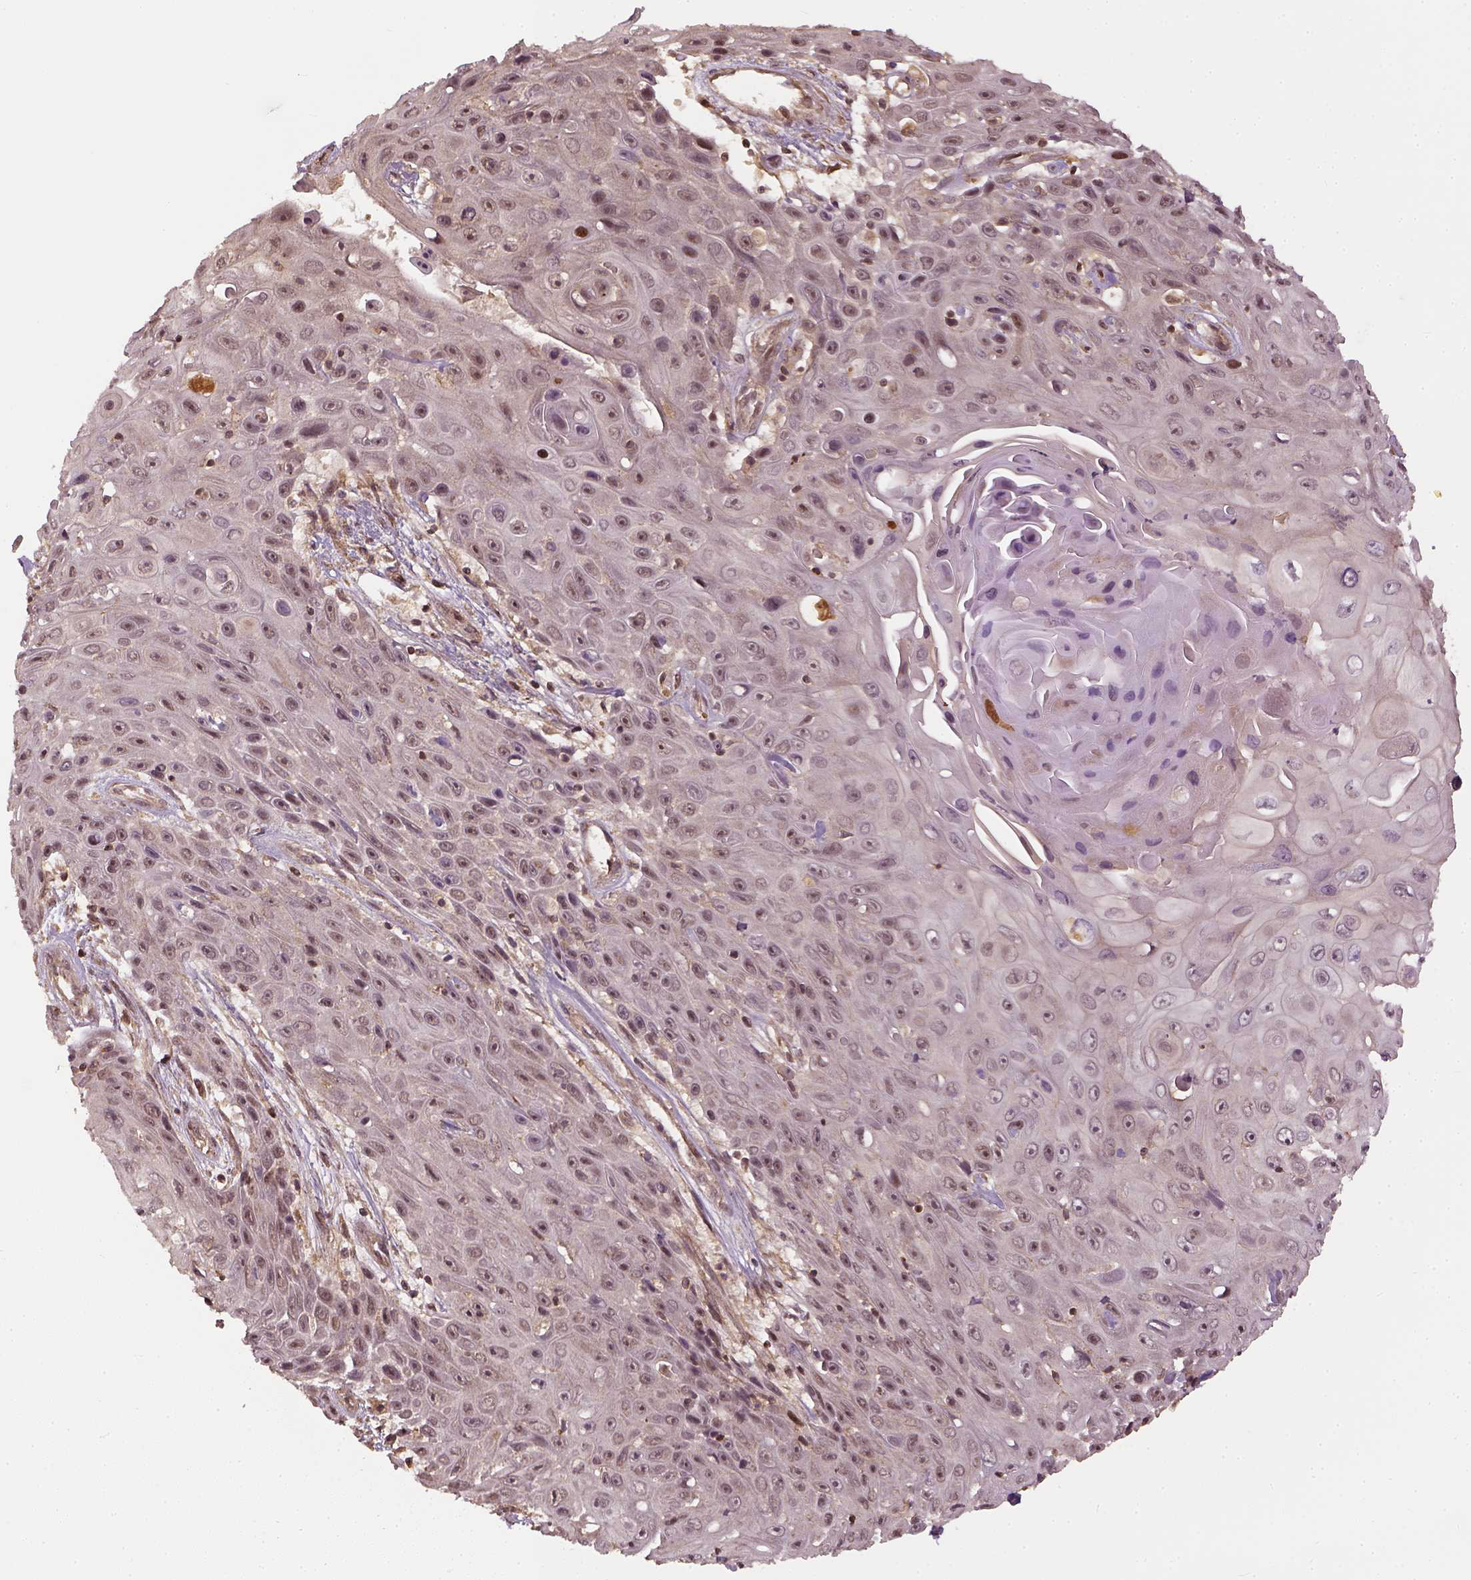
{"staining": {"intensity": "moderate", "quantity": "<25%", "location": "cytoplasmic/membranous,nuclear"}, "tissue": "skin cancer", "cell_type": "Tumor cells", "image_type": "cancer", "snomed": [{"axis": "morphology", "description": "Squamous cell carcinoma, NOS"}, {"axis": "topography", "description": "Skin"}], "caption": "Immunohistochemical staining of human skin squamous cell carcinoma demonstrates moderate cytoplasmic/membranous and nuclear protein expression in approximately <25% of tumor cells. Nuclei are stained in blue.", "gene": "VEGFA", "patient": {"sex": "male", "age": 82}}